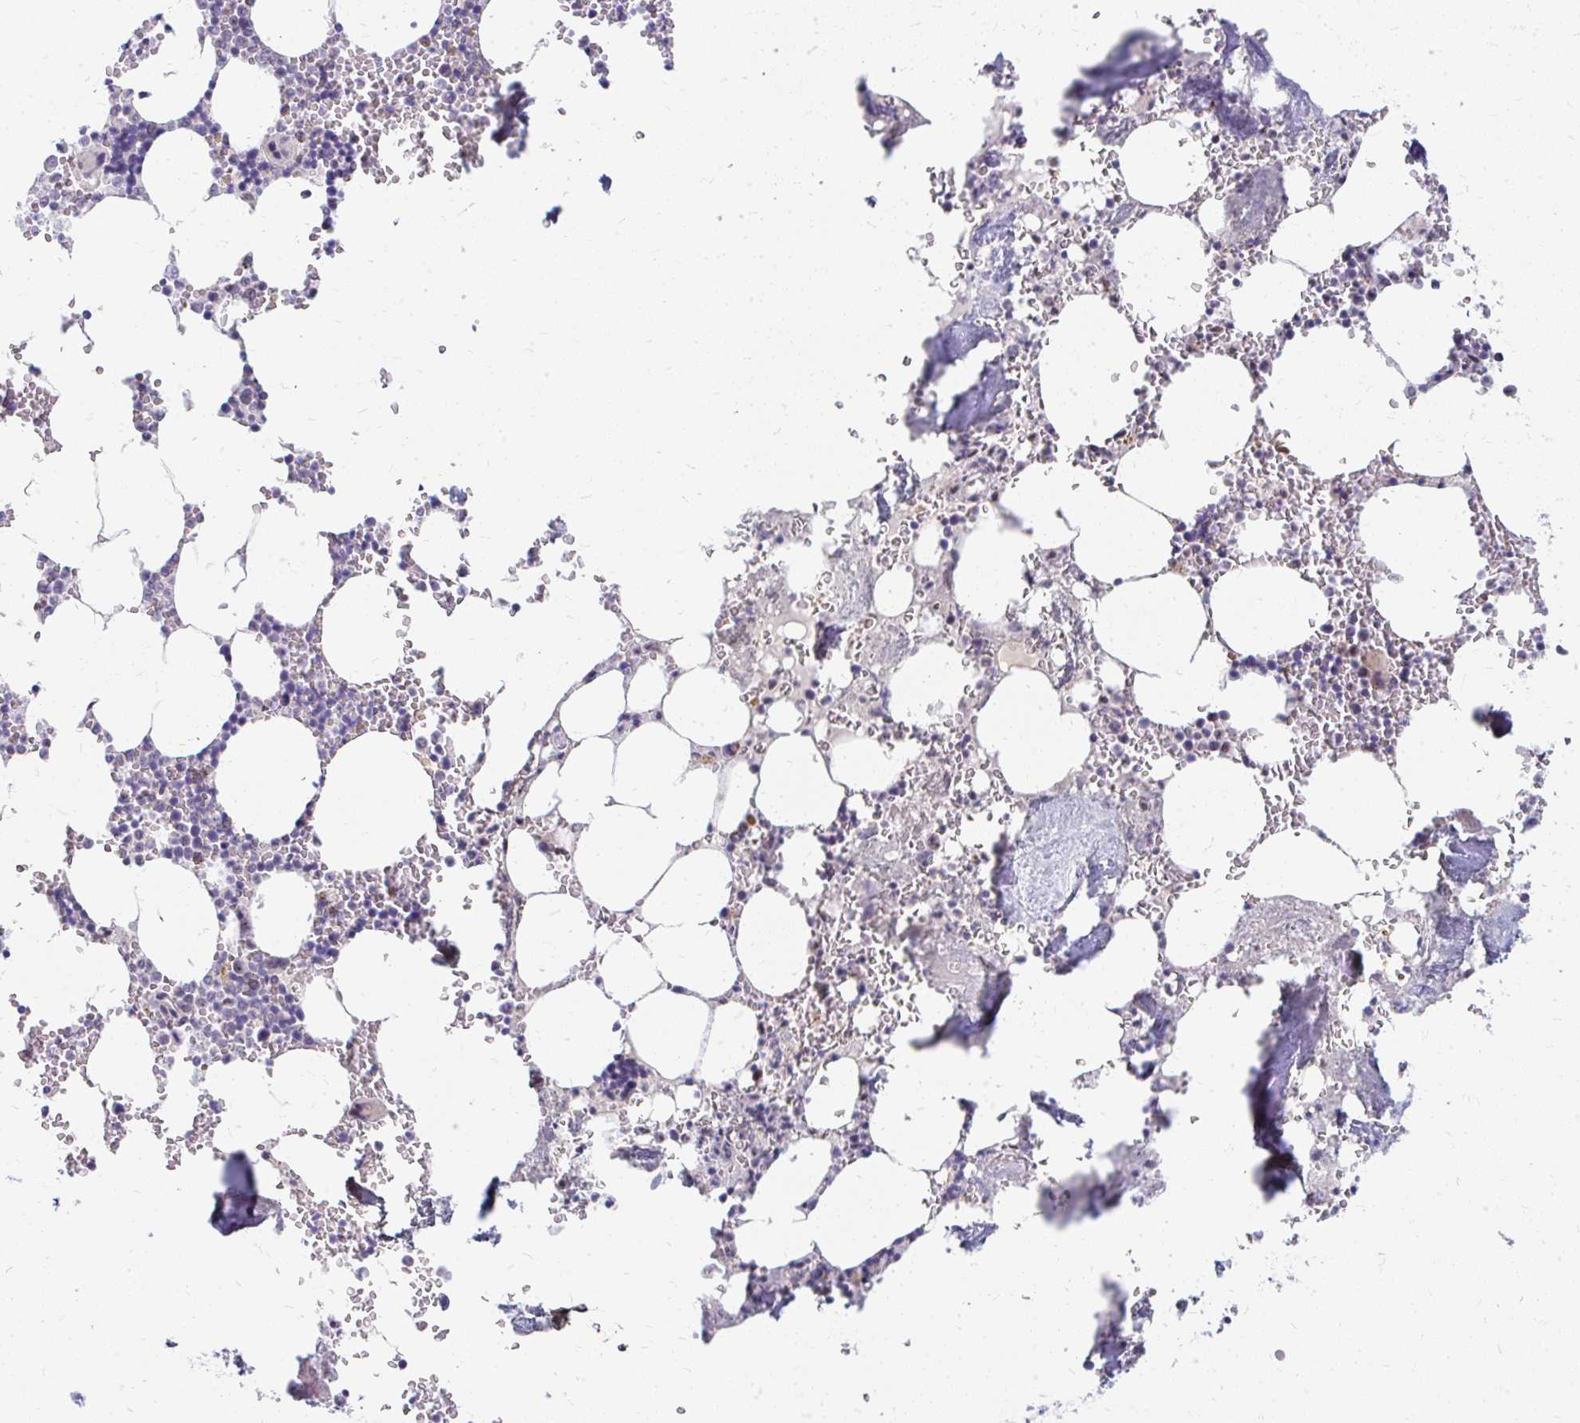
{"staining": {"intensity": "moderate", "quantity": "<25%", "location": "nuclear"}, "tissue": "bone marrow", "cell_type": "Hematopoietic cells", "image_type": "normal", "snomed": [{"axis": "morphology", "description": "Normal tissue, NOS"}, {"axis": "topography", "description": "Bone marrow"}], "caption": "Immunohistochemistry (DAB) staining of unremarkable bone marrow displays moderate nuclear protein positivity in approximately <25% of hematopoietic cells.", "gene": "GTF2H1", "patient": {"sex": "male", "age": 54}}